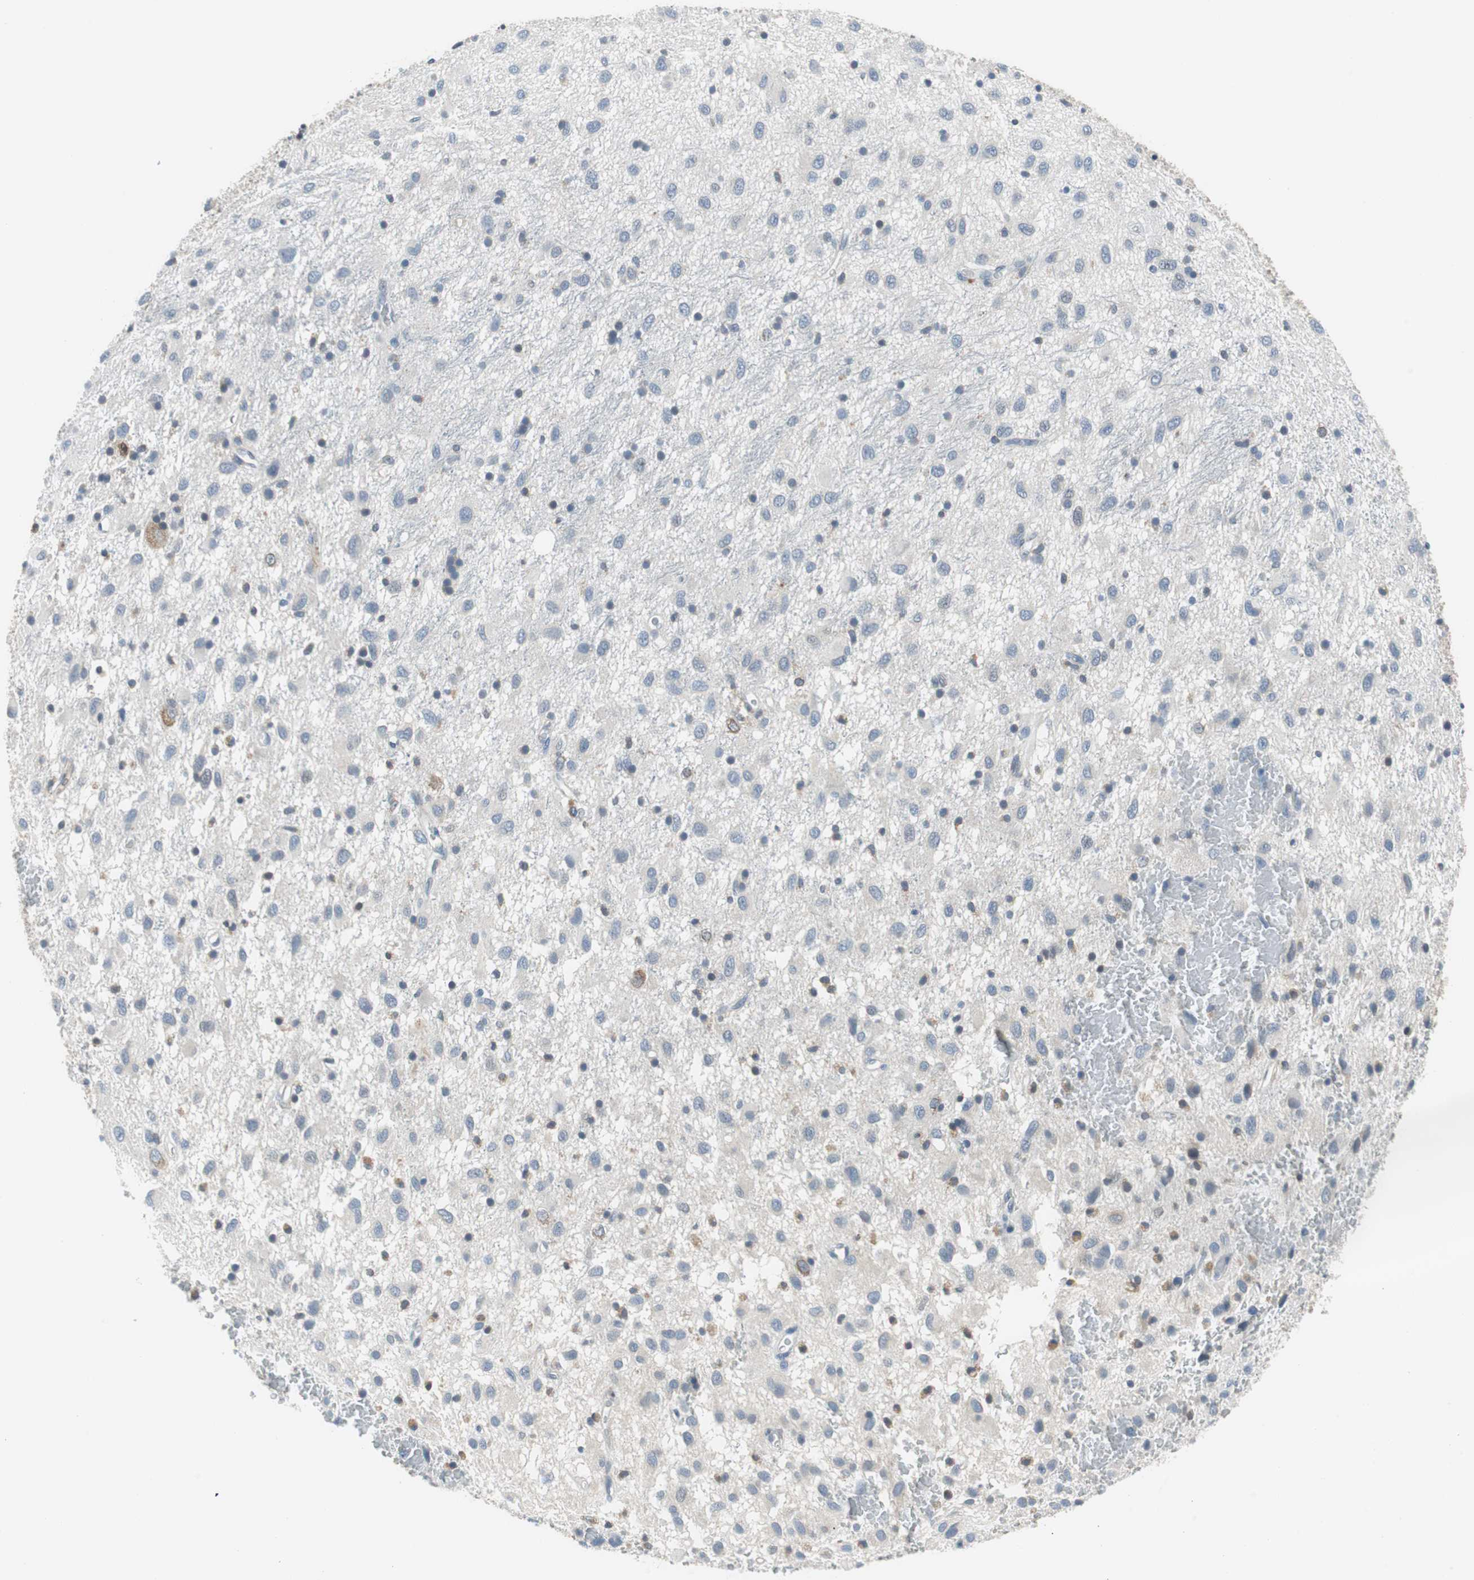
{"staining": {"intensity": "moderate", "quantity": "<25%", "location": "cytoplasmic/membranous"}, "tissue": "glioma", "cell_type": "Tumor cells", "image_type": "cancer", "snomed": [{"axis": "morphology", "description": "Glioma, malignant, Low grade"}, {"axis": "topography", "description": "Brain"}], "caption": "Brown immunohistochemical staining in human low-grade glioma (malignant) displays moderate cytoplasmic/membranous positivity in about <25% of tumor cells. (Stains: DAB (3,3'-diaminobenzidine) in brown, nuclei in blue, Microscopy: brightfield microscopy at high magnification).", "gene": "PLAA", "patient": {"sex": "male", "age": 77}}